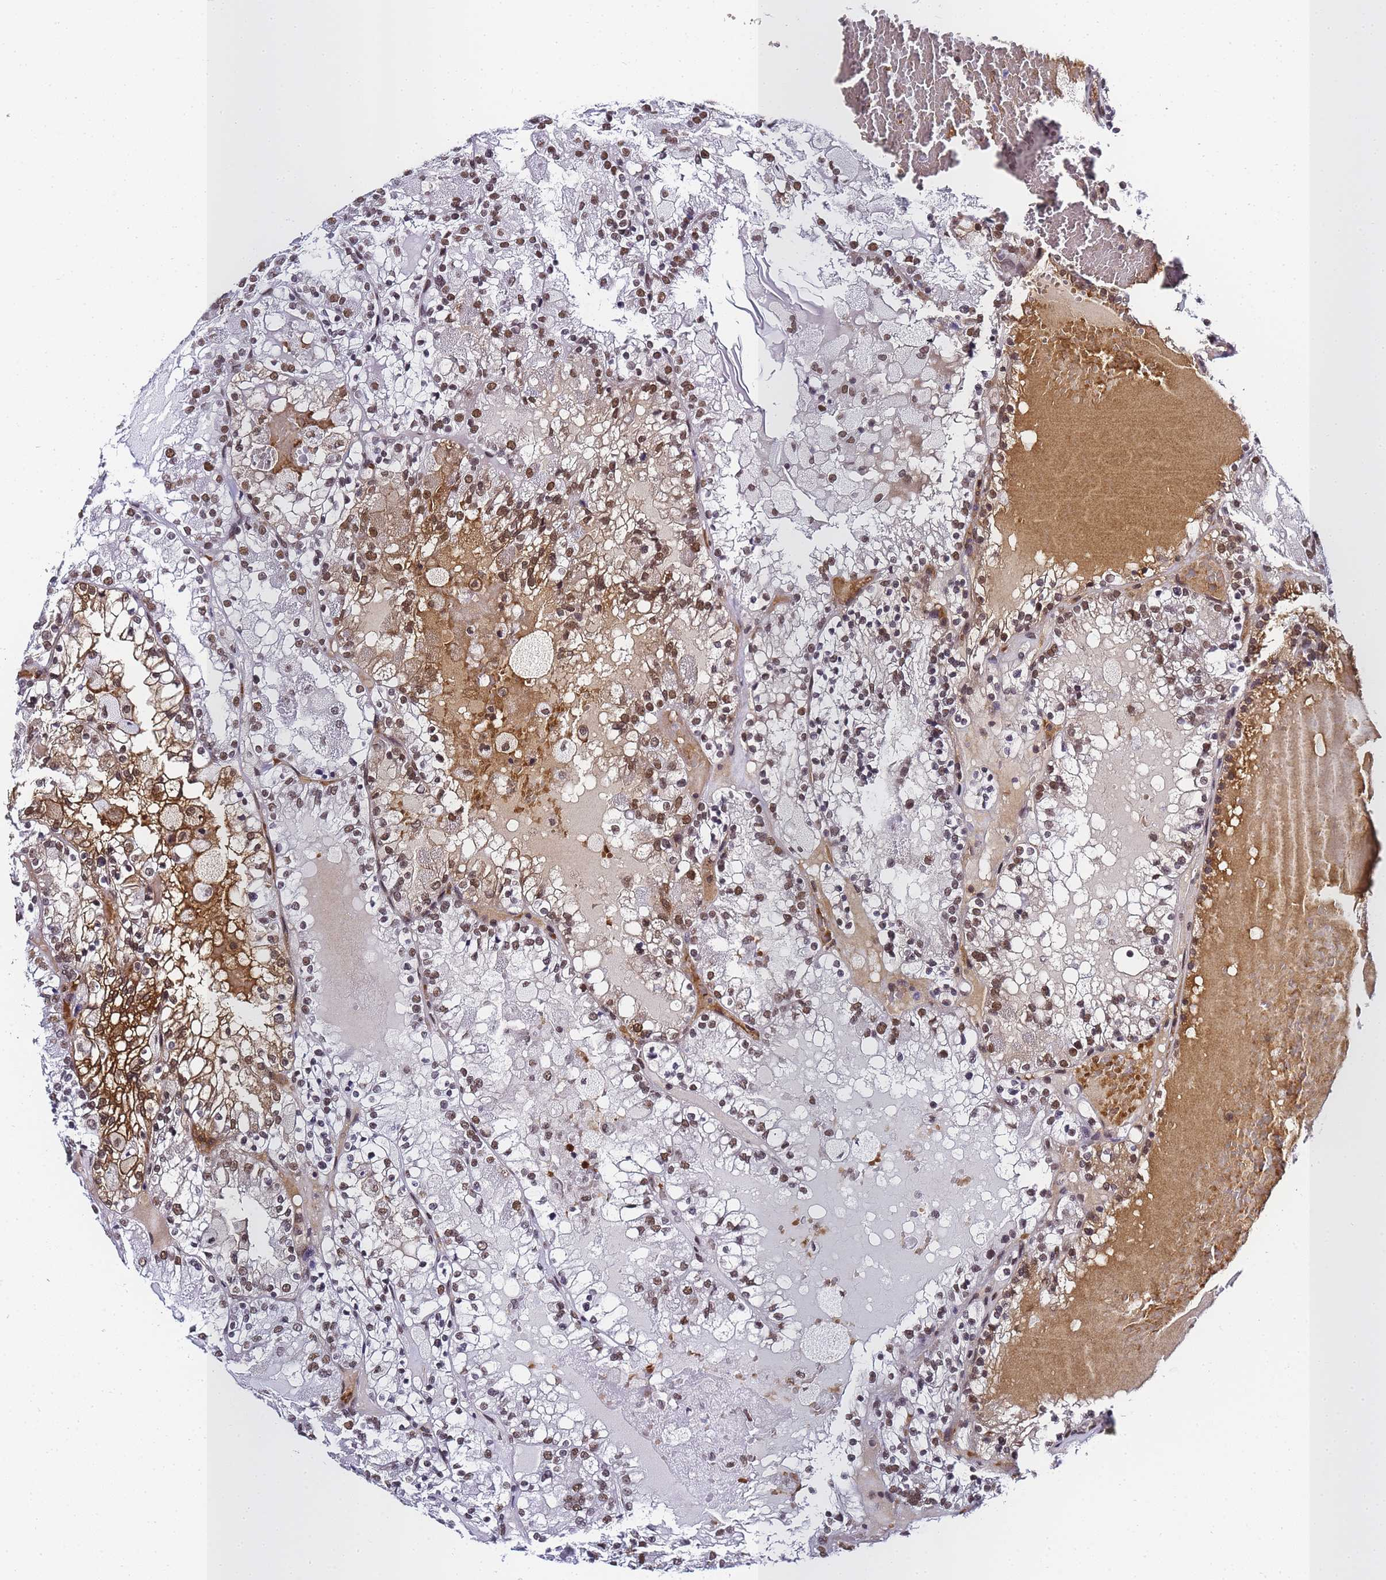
{"staining": {"intensity": "moderate", "quantity": ">75%", "location": "cytoplasmic/membranous,nuclear"}, "tissue": "renal cancer", "cell_type": "Tumor cells", "image_type": "cancer", "snomed": [{"axis": "morphology", "description": "Adenocarcinoma, NOS"}, {"axis": "topography", "description": "Kidney"}], "caption": "Renal adenocarcinoma tissue shows moderate cytoplasmic/membranous and nuclear positivity in approximately >75% of tumor cells, visualized by immunohistochemistry.", "gene": "POLR1A", "patient": {"sex": "female", "age": 56}}